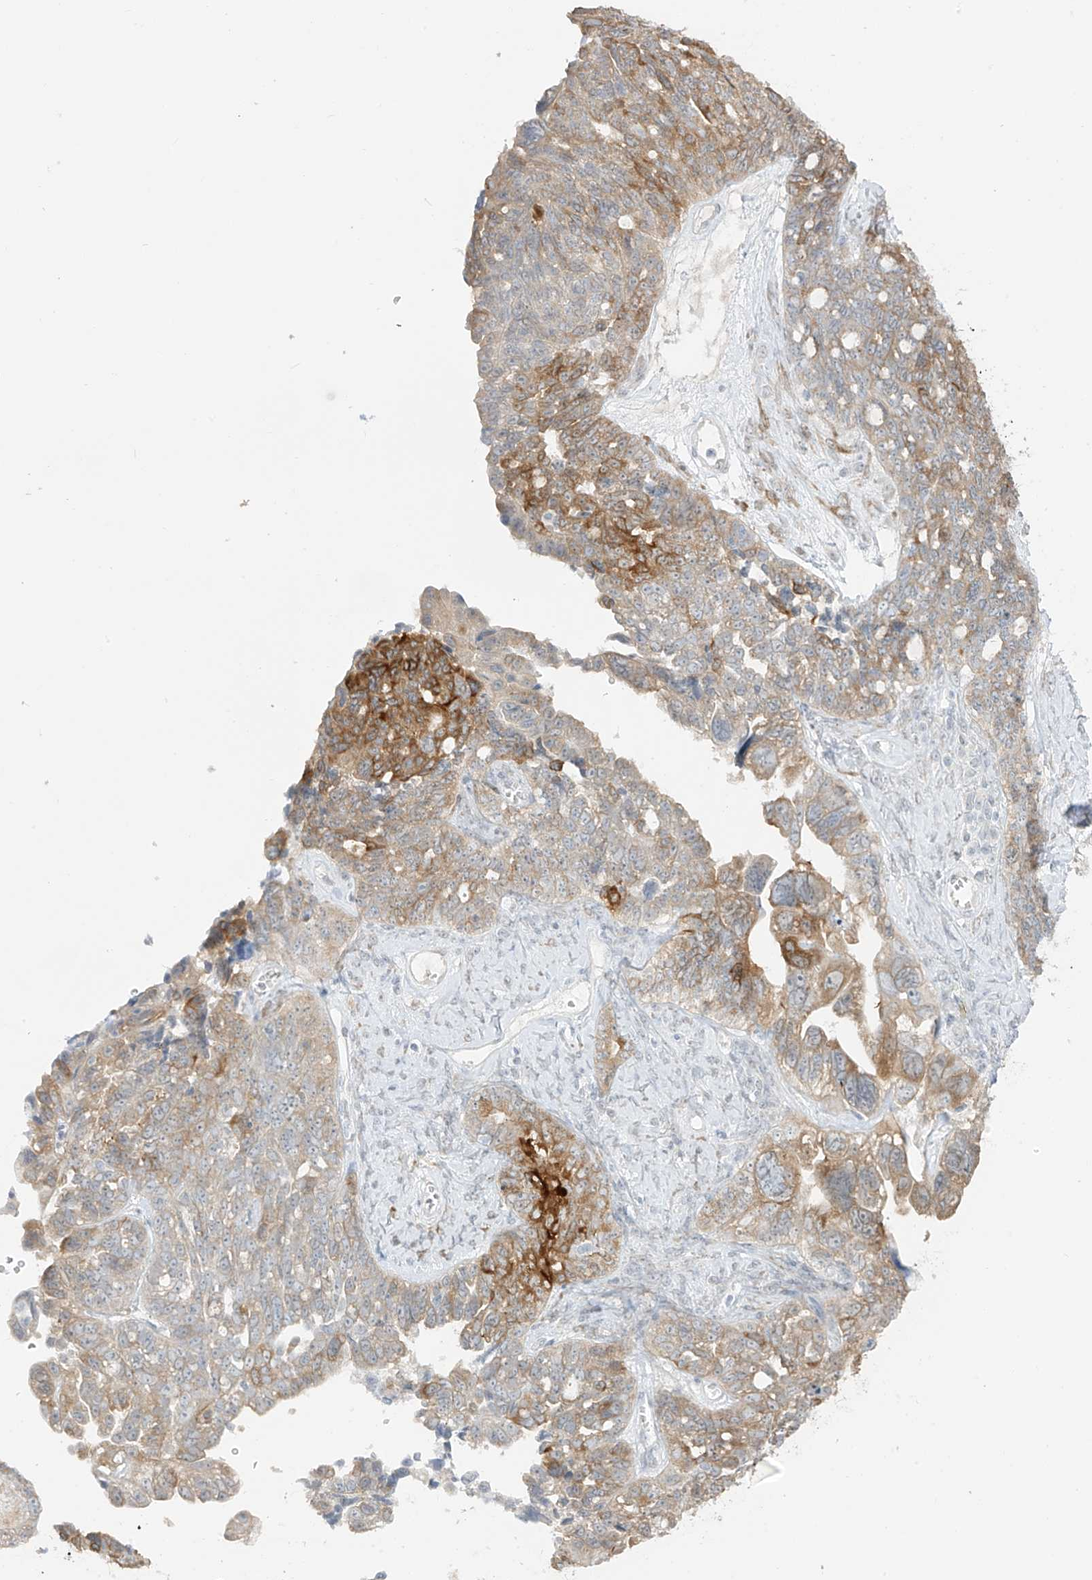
{"staining": {"intensity": "moderate", "quantity": "25%-75%", "location": "cytoplasmic/membranous"}, "tissue": "ovarian cancer", "cell_type": "Tumor cells", "image_type": "cancer", "snomed": [{"axis": "morphology", "description": "Cystadenocarcinoma, serous, NOS"}, {"axis": "topography", "description": "Ovary"}], "caption": "About 25%-75% of tumor cells in ovarian cancer show moderate cytoplasmic/membranous protein staining as visualized by brown immunohistochemical staining.", "gene": "DCDC2", "patient": {"sex": "female", "age": 79}}